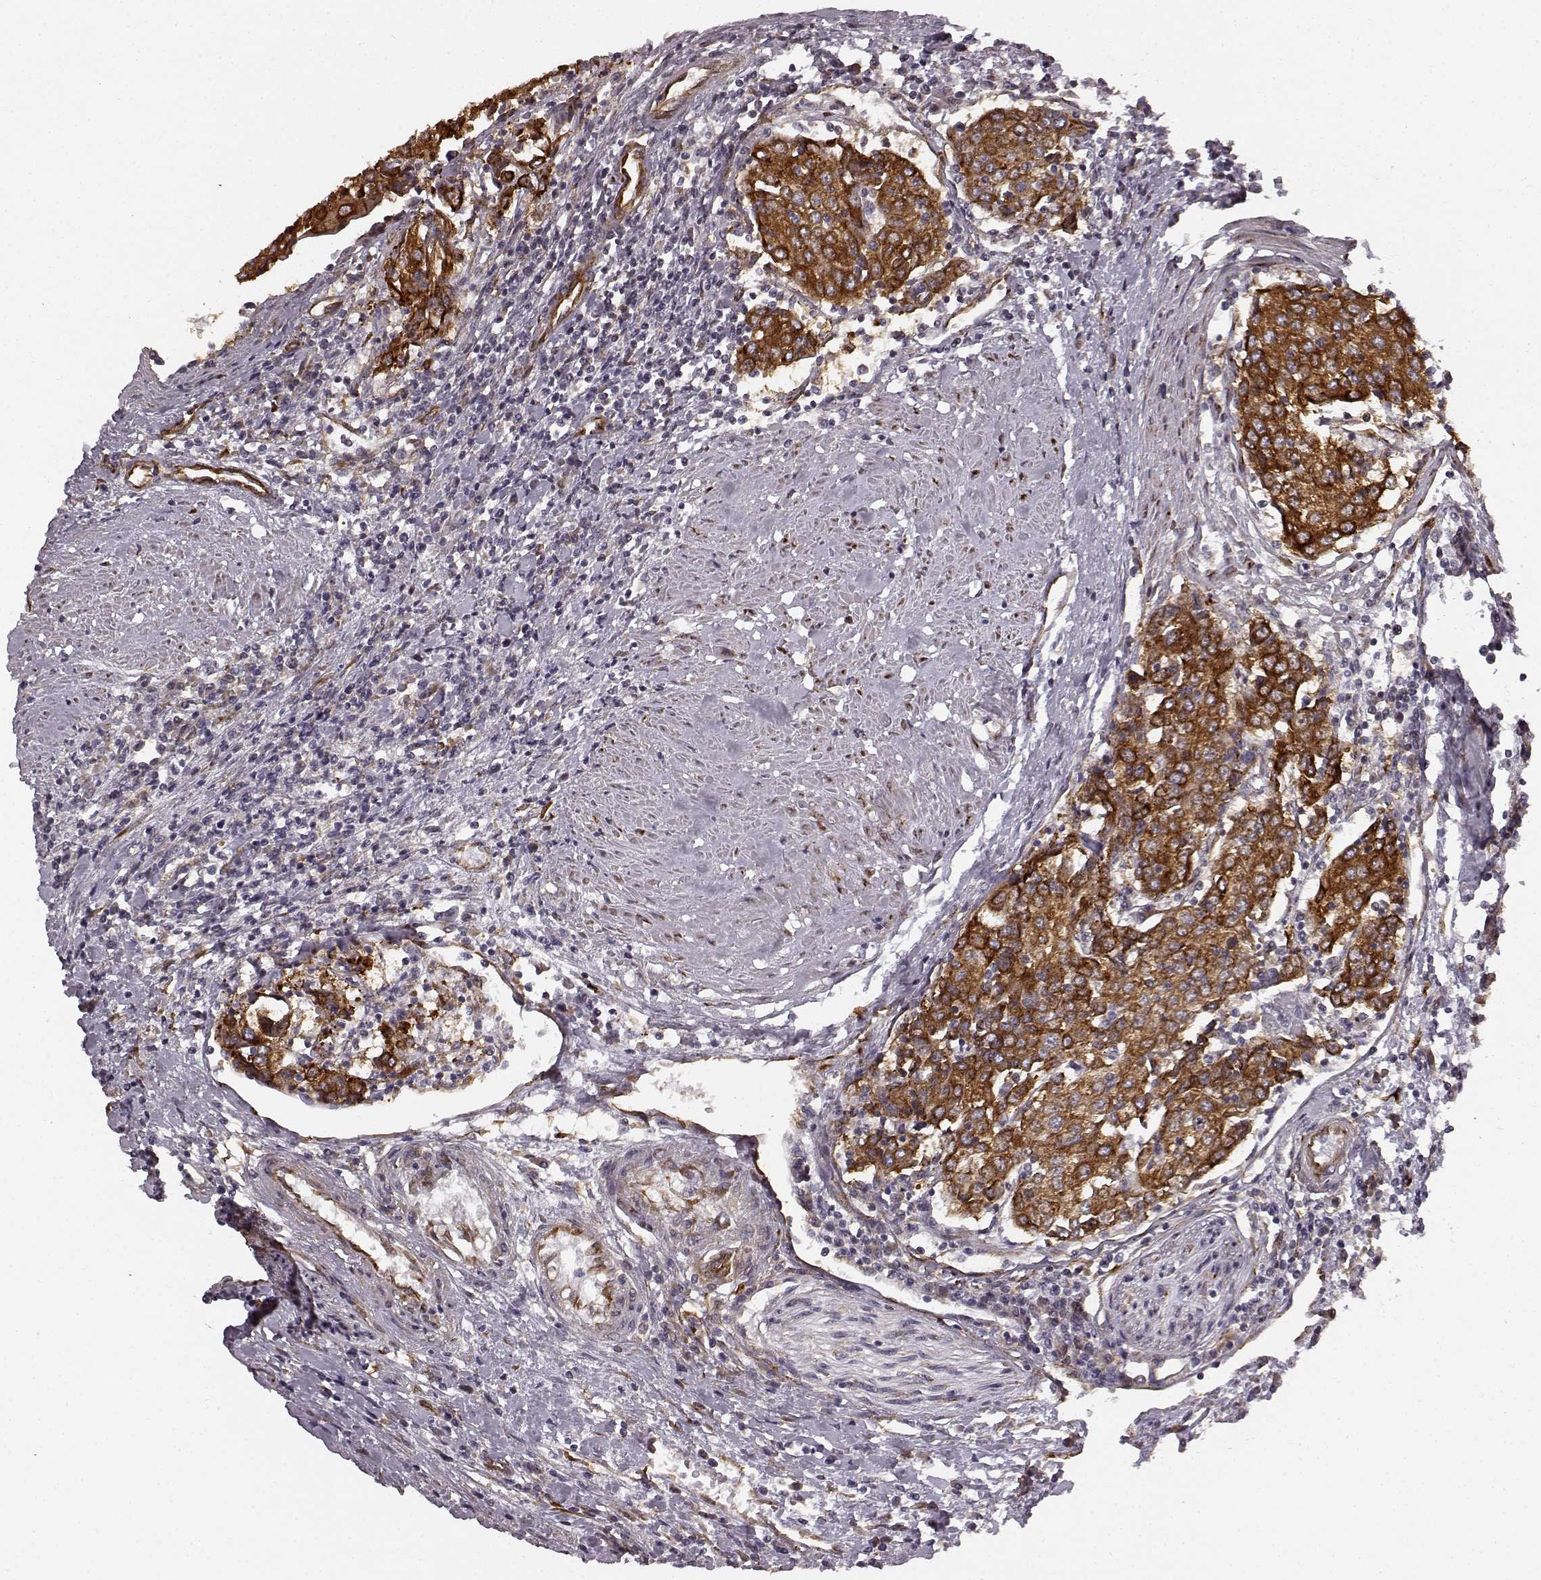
{"staining": {"intensity": "strong", "quantity": ">75%", "location": "cytoplasmic/membranous"}, "tissue": "urothelial cancer", "cell_type": "Tumor cells", "image_type": "cancer", "snomed": [{"axis": "morphology", "description": "Urothelial carcinoma, High grade"}, {"axis": "topography", "description": "Urinary bladder"}], "caption": "Immunohistochemical staining of human urothelial cancer exhibits strong cytoplasmic/membranous protein positivity in about >75% of tumor cells. (DAB IHC, brown staining for protein, blue staining for nuclei).", "gene": "TMEM14A", "patient": {"sex": "female", "age": 85}}